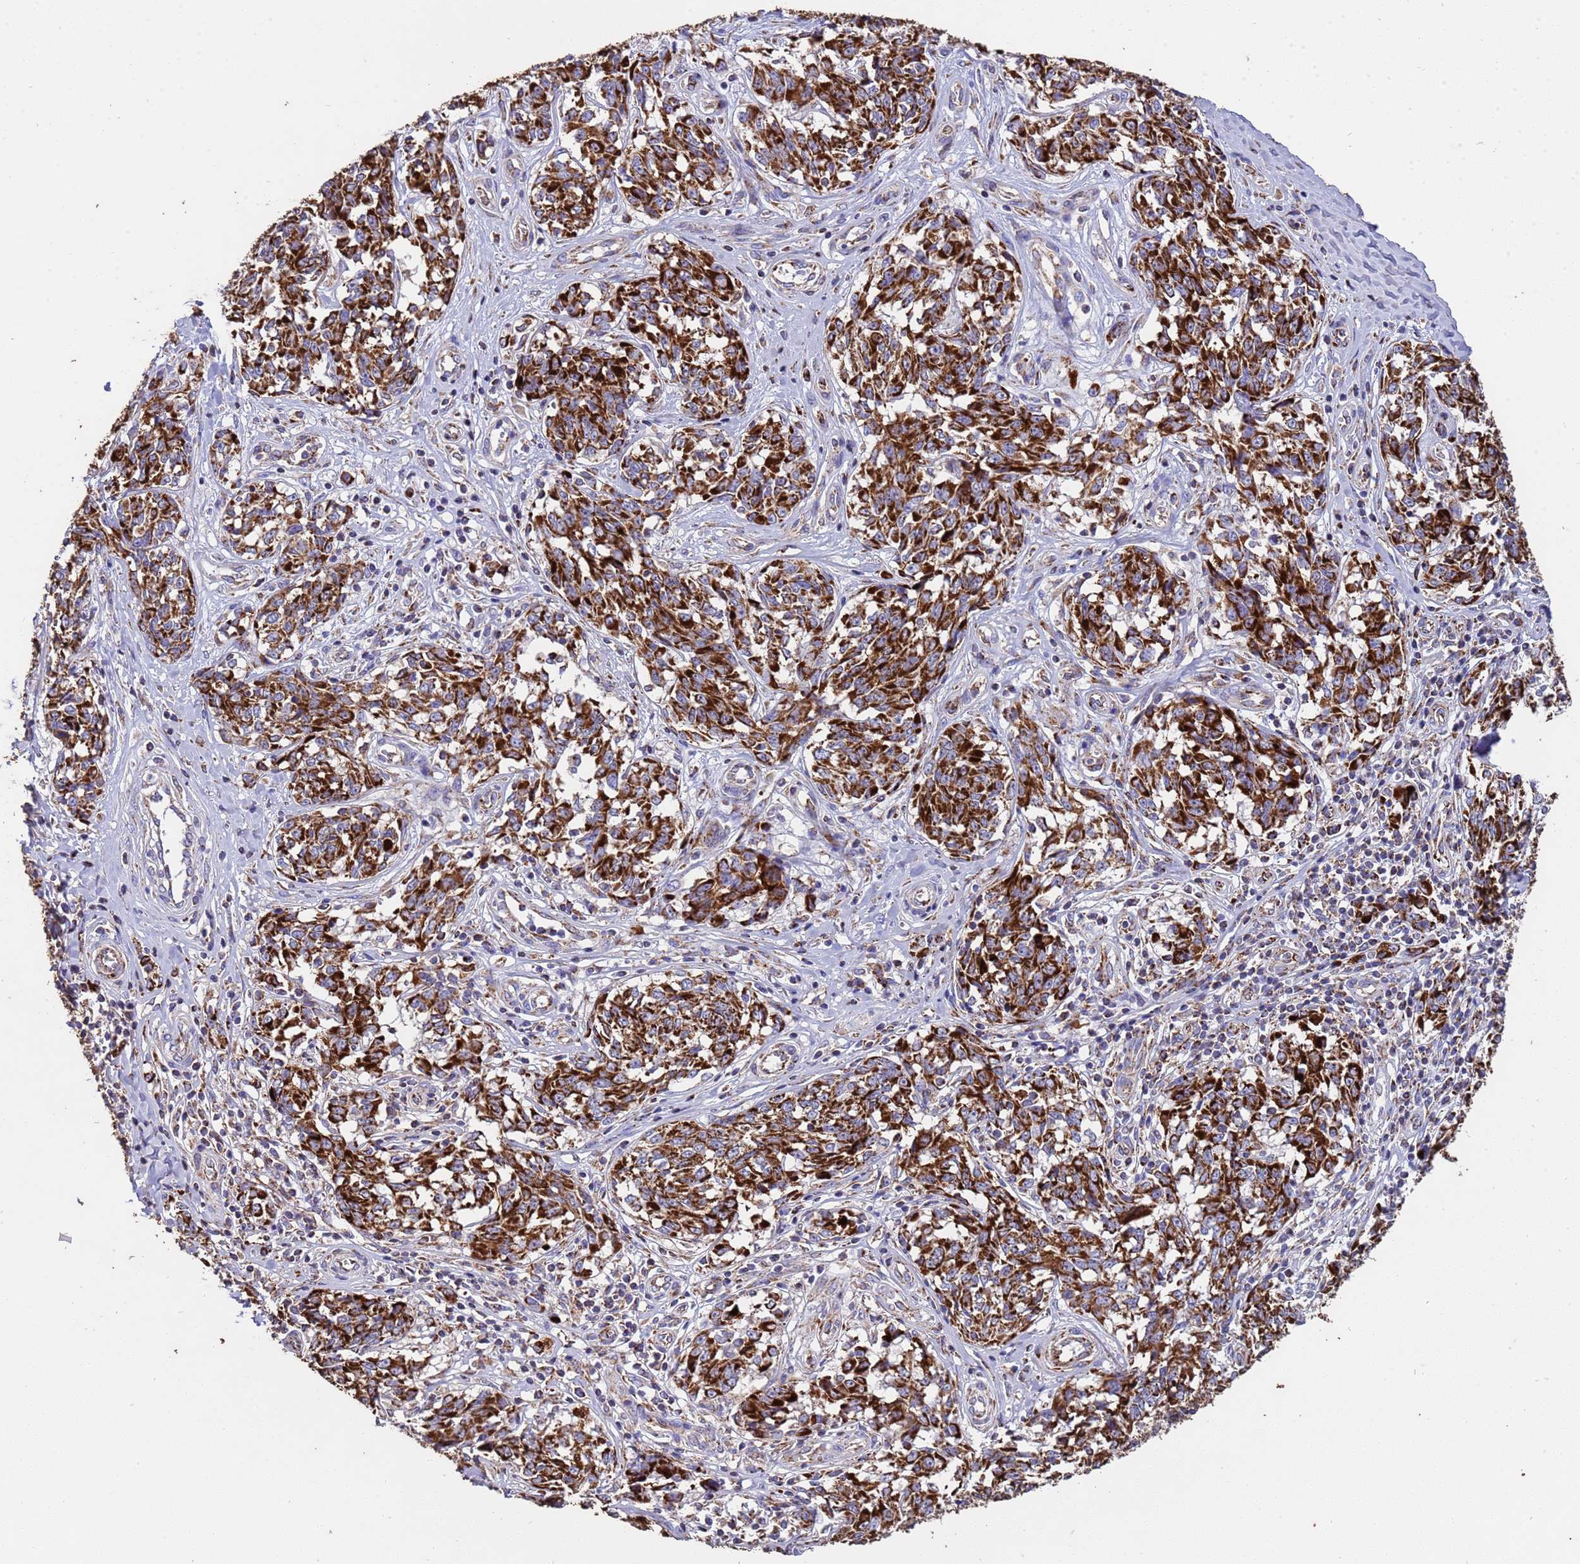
{"staining": {"intensity": "strong", "quantity": ">75%", "location": "cytoplasmic/membranous"}, "tissue": "melanoma", "cell_type": "Tumor cells", "image_type": "cancer", "snomed": [{"axis": "morphology", "description": "Normal tissue, NOS"}, {"axis": "morphology", "description": "Malignant melanoma, NOS"}, {"axis": "topography", "description": "Skin"}], "caption": "The image reveals immunohistochemical staining of melanoma. There is strong cytoplasmic/membranous positivity is identified in approximately >75% of tumor cells.", "gene": "ZNFX1", "patient": {"sex": "female", "age": 64}}